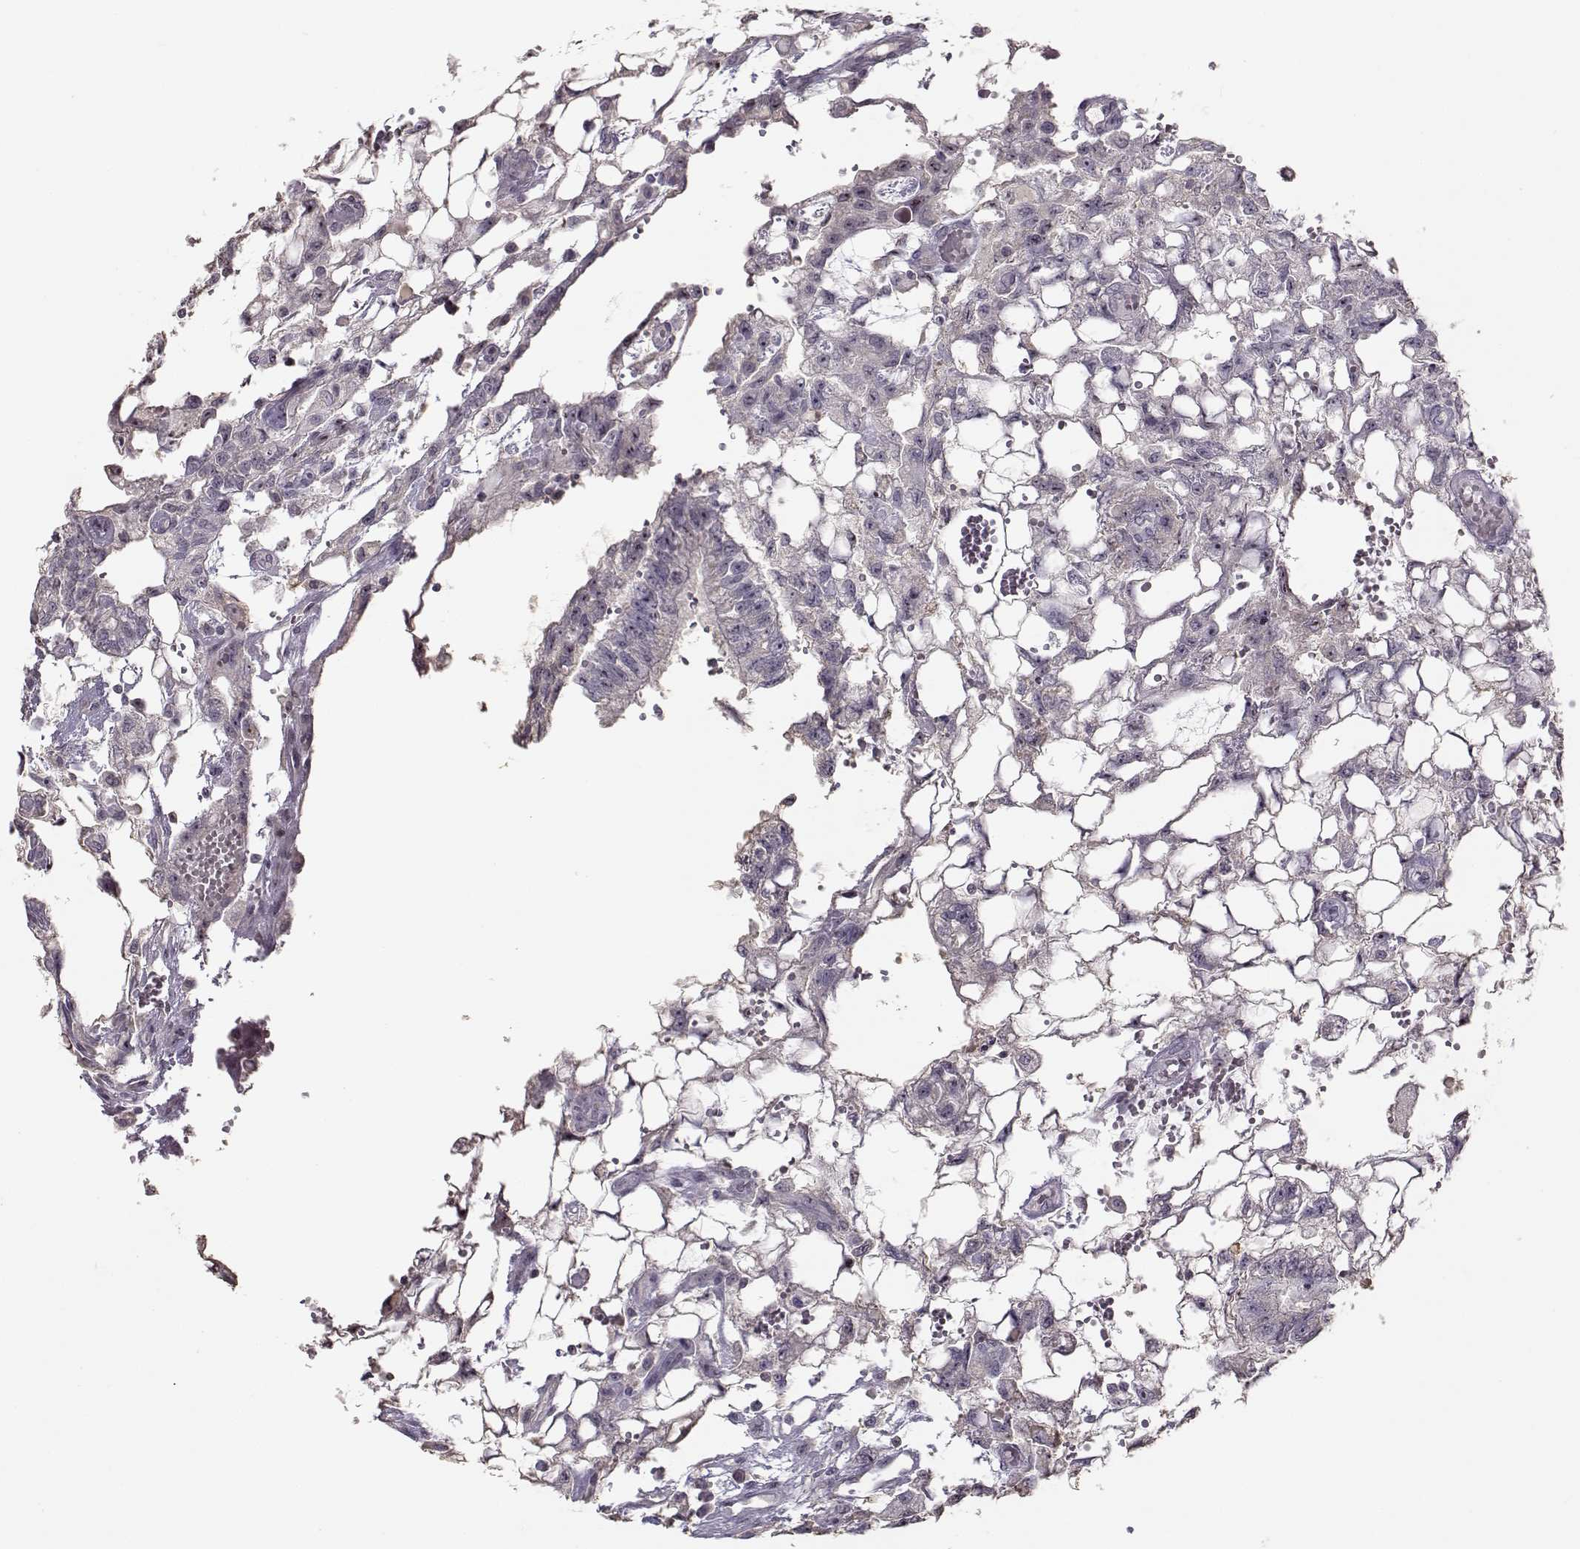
{"staining": {"intensity": "negative", "quantity": "none", "location": "none"}, "tissue": "testis cancer", "cell_type": "Tumor cells", "image_type": "cancer", "snomed": [{"axis": "morphology", "description": "Carcinoma, Embryonal, NOS"}, {"axis": "topography", "description": "Testis"}], "caption": "Micrograph shows no significant protein positivity in tumor cells of embryonal carcinoma (testis).", "gene": "UROC1", "patient": {"sex": "male", "age": 32}}